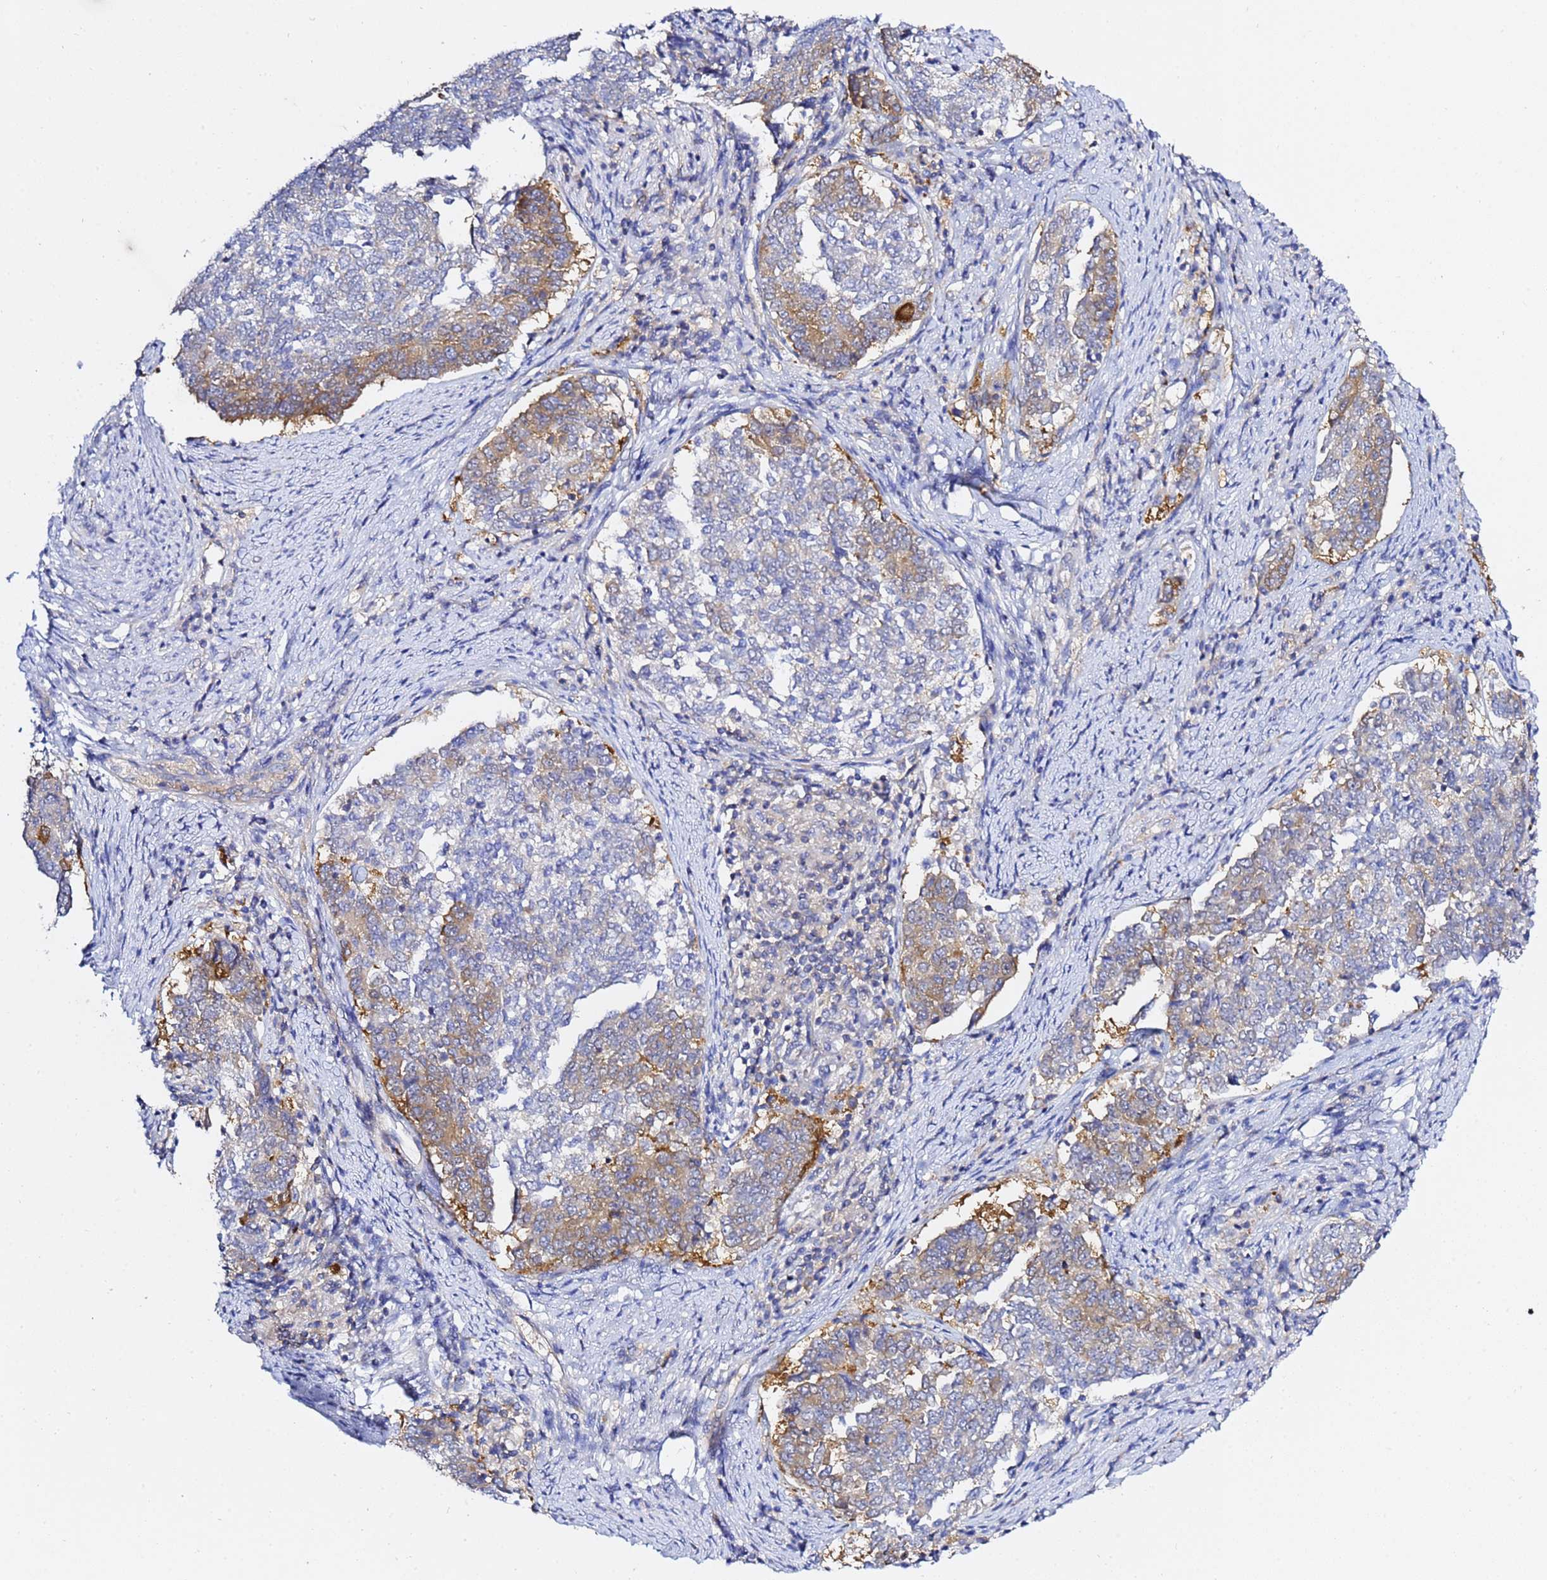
{"staining": {"intensity": "moderate", "quantity": "25%-75%", "location": "cytoplasmic/membranous"}, "tissue": "endometrial cancer", "cell_type": "Tumor cells", "image_type": "cancer", "snomed": [{"axis": "morphology", "description": "Adenocarcinoma, NOS"}, {"axis": "topography", "description": "Endometrium"}], "caption": "DAB immunohistochemical staining of endometrial adenocarcinoma reveals moderate cytoplasmic/membranous protein staining in about 25%-75% of tumor cells.", "gene": "LENG1", "patient": {"sex": "female", "age": 80}}